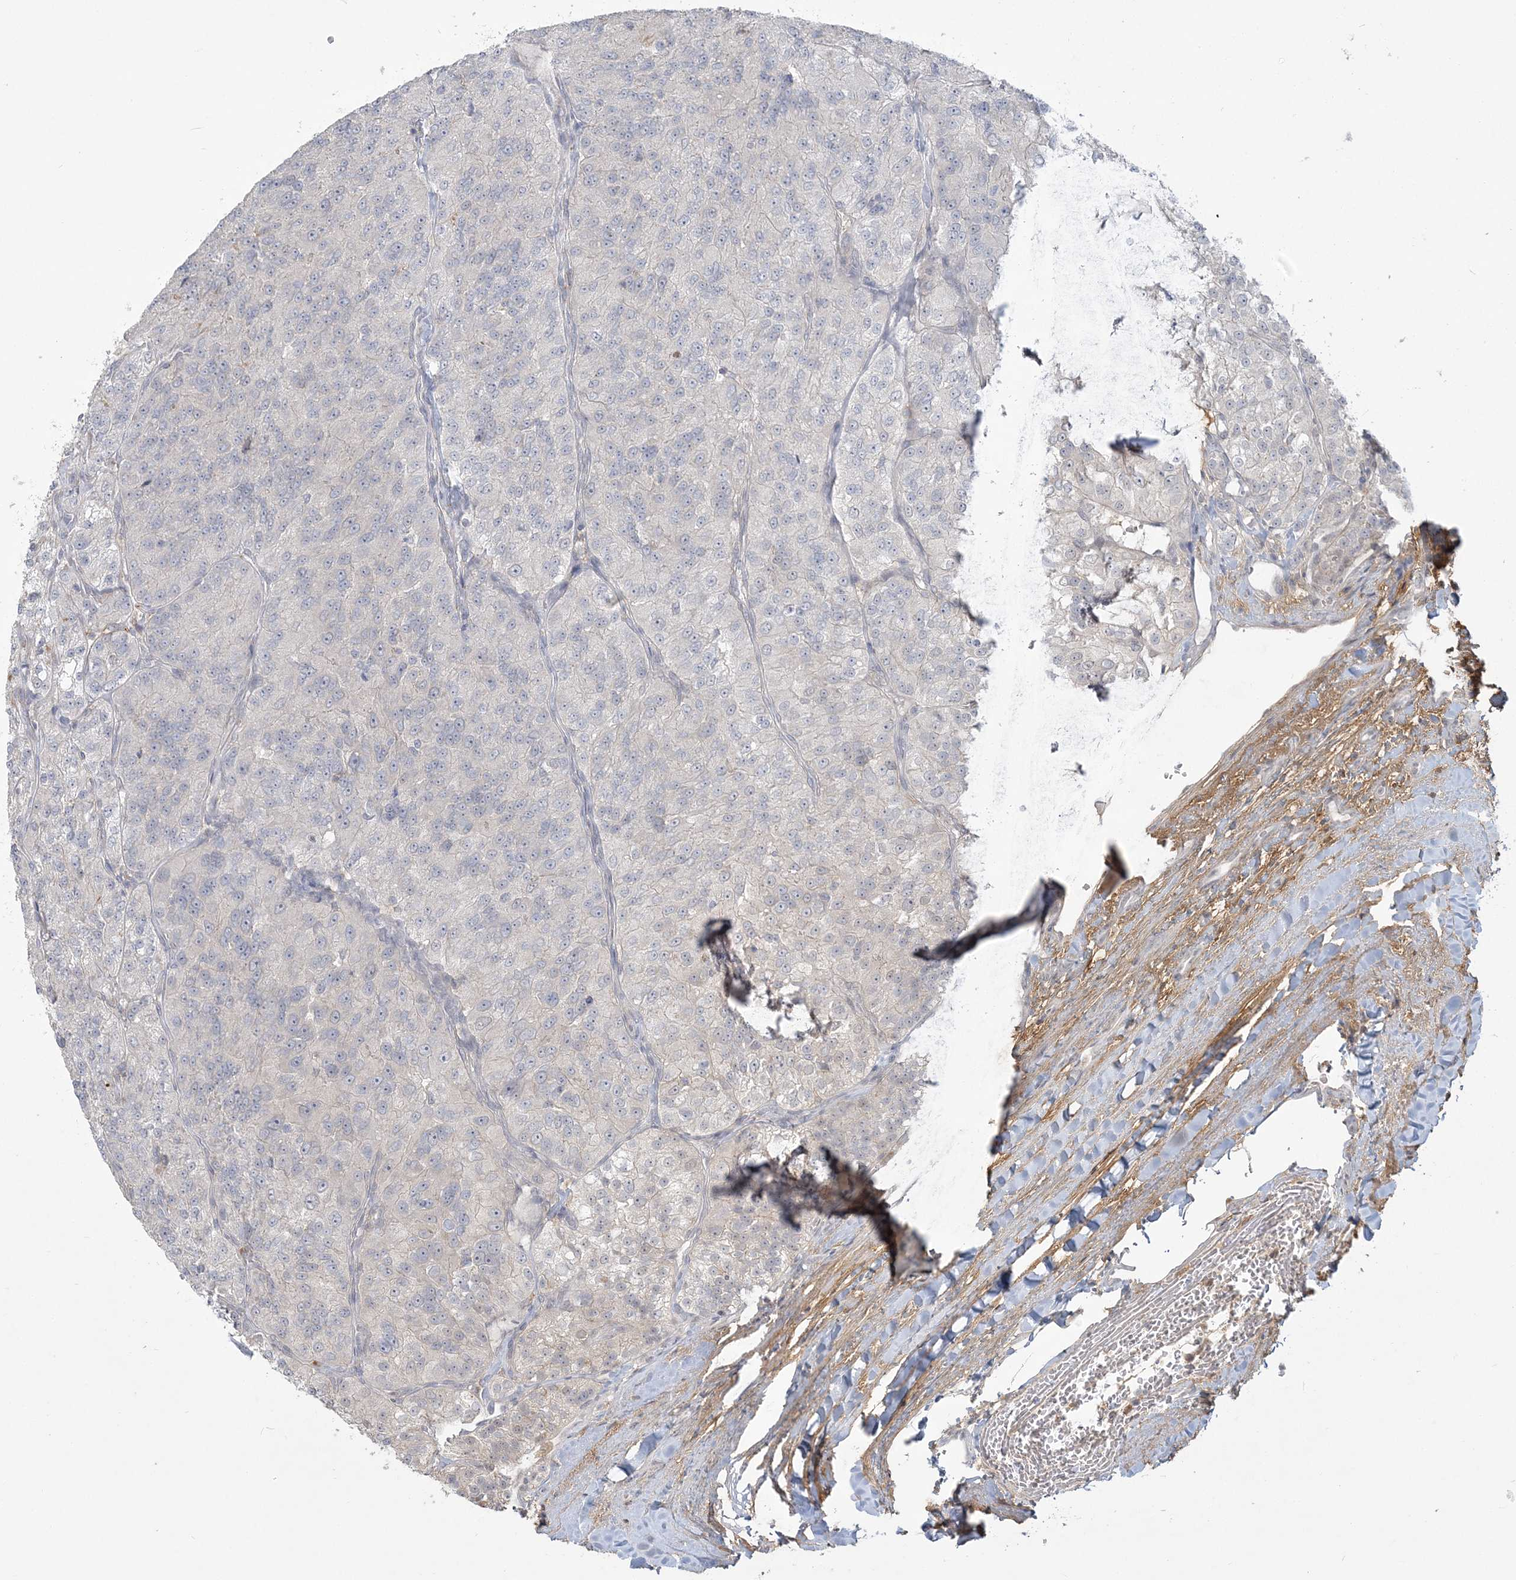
{"staining": {"intensity": "negative", "quantity": "none", "location": "none"}, "tissue": "renal cancer", "cell_type": "Tumor cells", "image_type": "cancer", "snomed": [{"axis": "morphology", "description": "Adenocarcinoma, NOS"}, {"axis": "topography", "description": "Kidney"}], "caption": "Tumor cells are negative for brown protein staining in renal cancer.", "gene": "ANKS1A", "patient": {"sex": "female", "age": 63}}